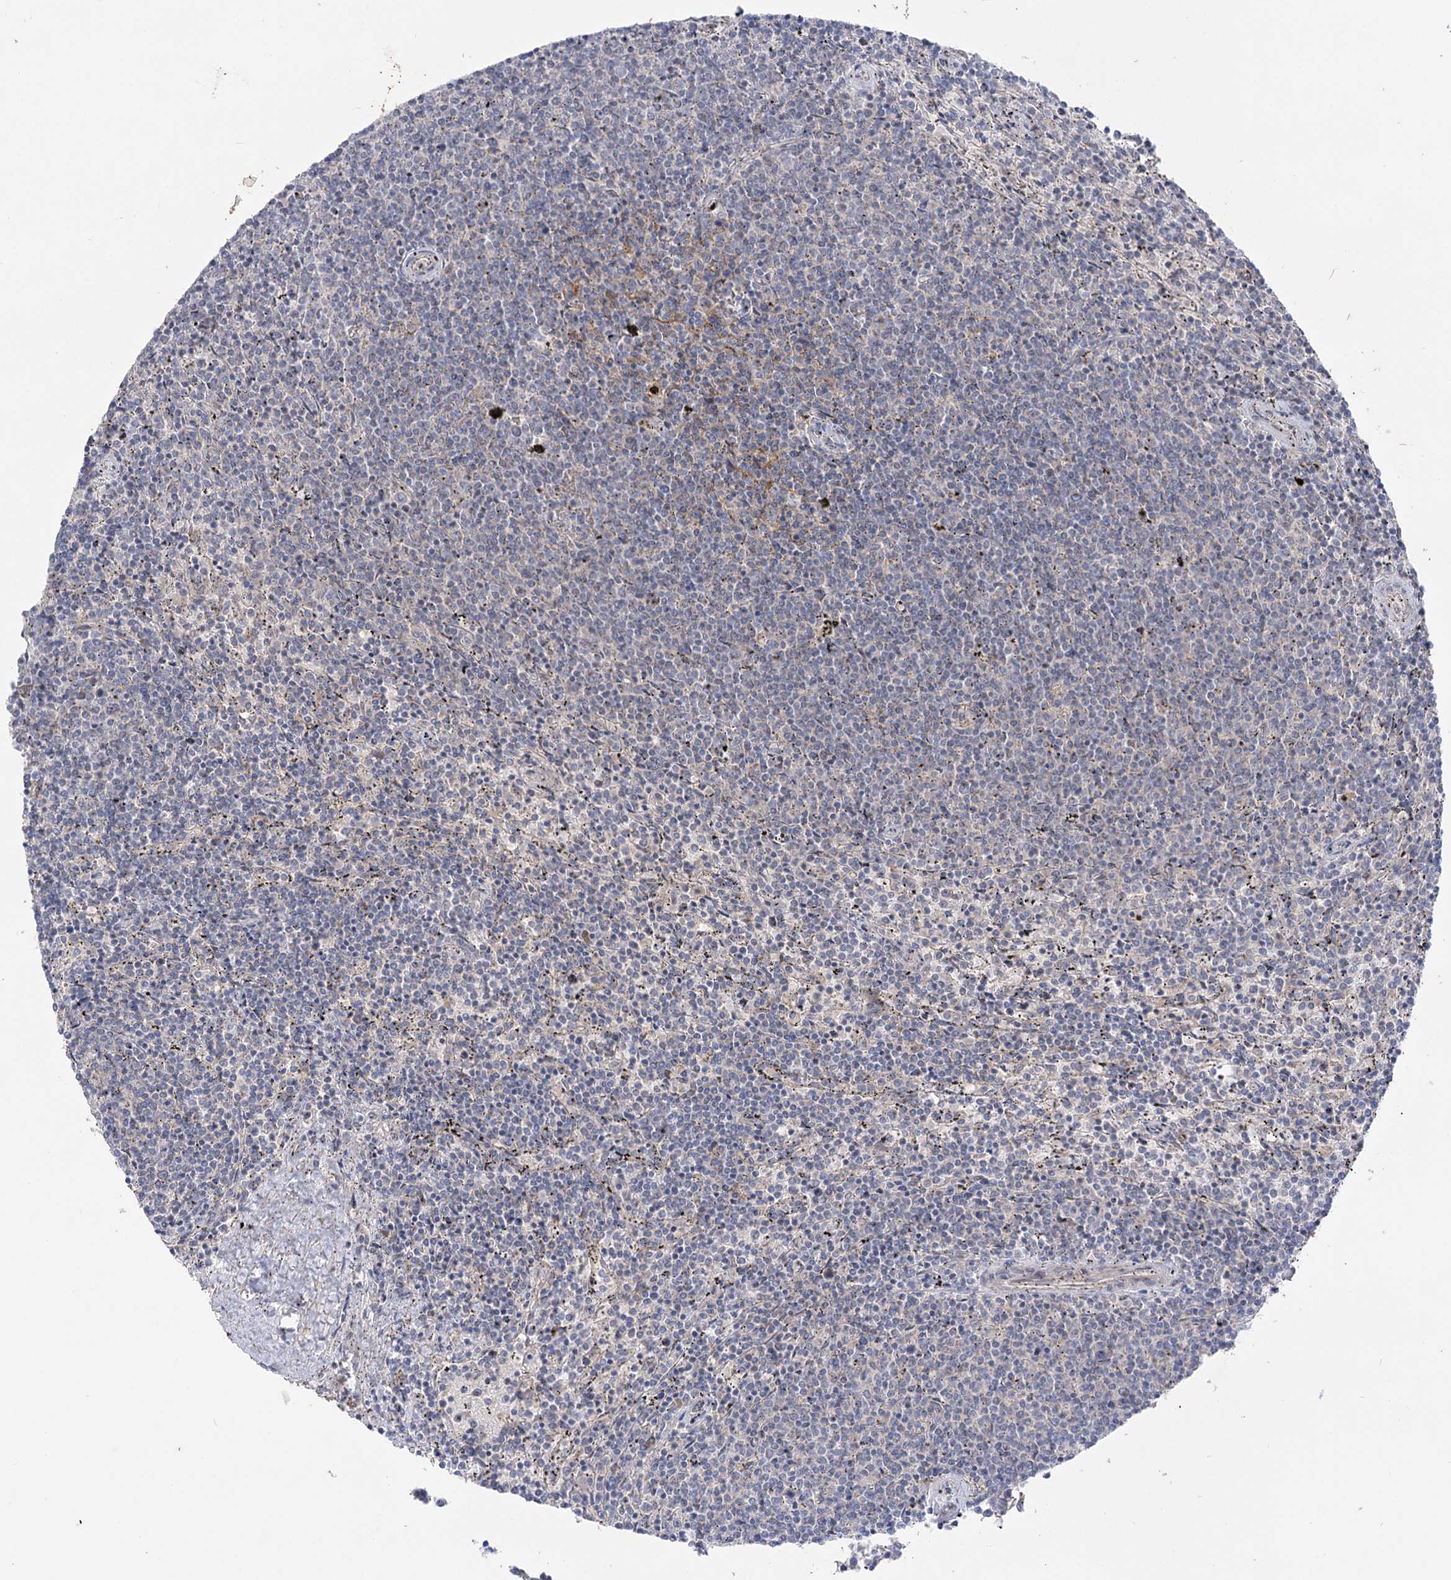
{"staining": {"intensity": "negative", "quantity": "none", "location": "none"}, "tissue": "lymphoma", "cell_type": "Tumor cells", "image_type": "cancer", "snomed": [{"axis": "morphology", "description": "Malignant lymphoma, non-Hodgkin's type, Low grade"}, {"axis": "topography", "description": "Spleen"}], "caption": "High magnification brightfield microscopy of lymphoma stained with DAB (brown) and counterstained with hematoxylin (blue): tumor cells show no significant staining. (DAB immunohistochemistry visualized using brightfield microscopy, high magnification).", "gene": "GBF1", "patient": {"sex": "female", "age": 50}}